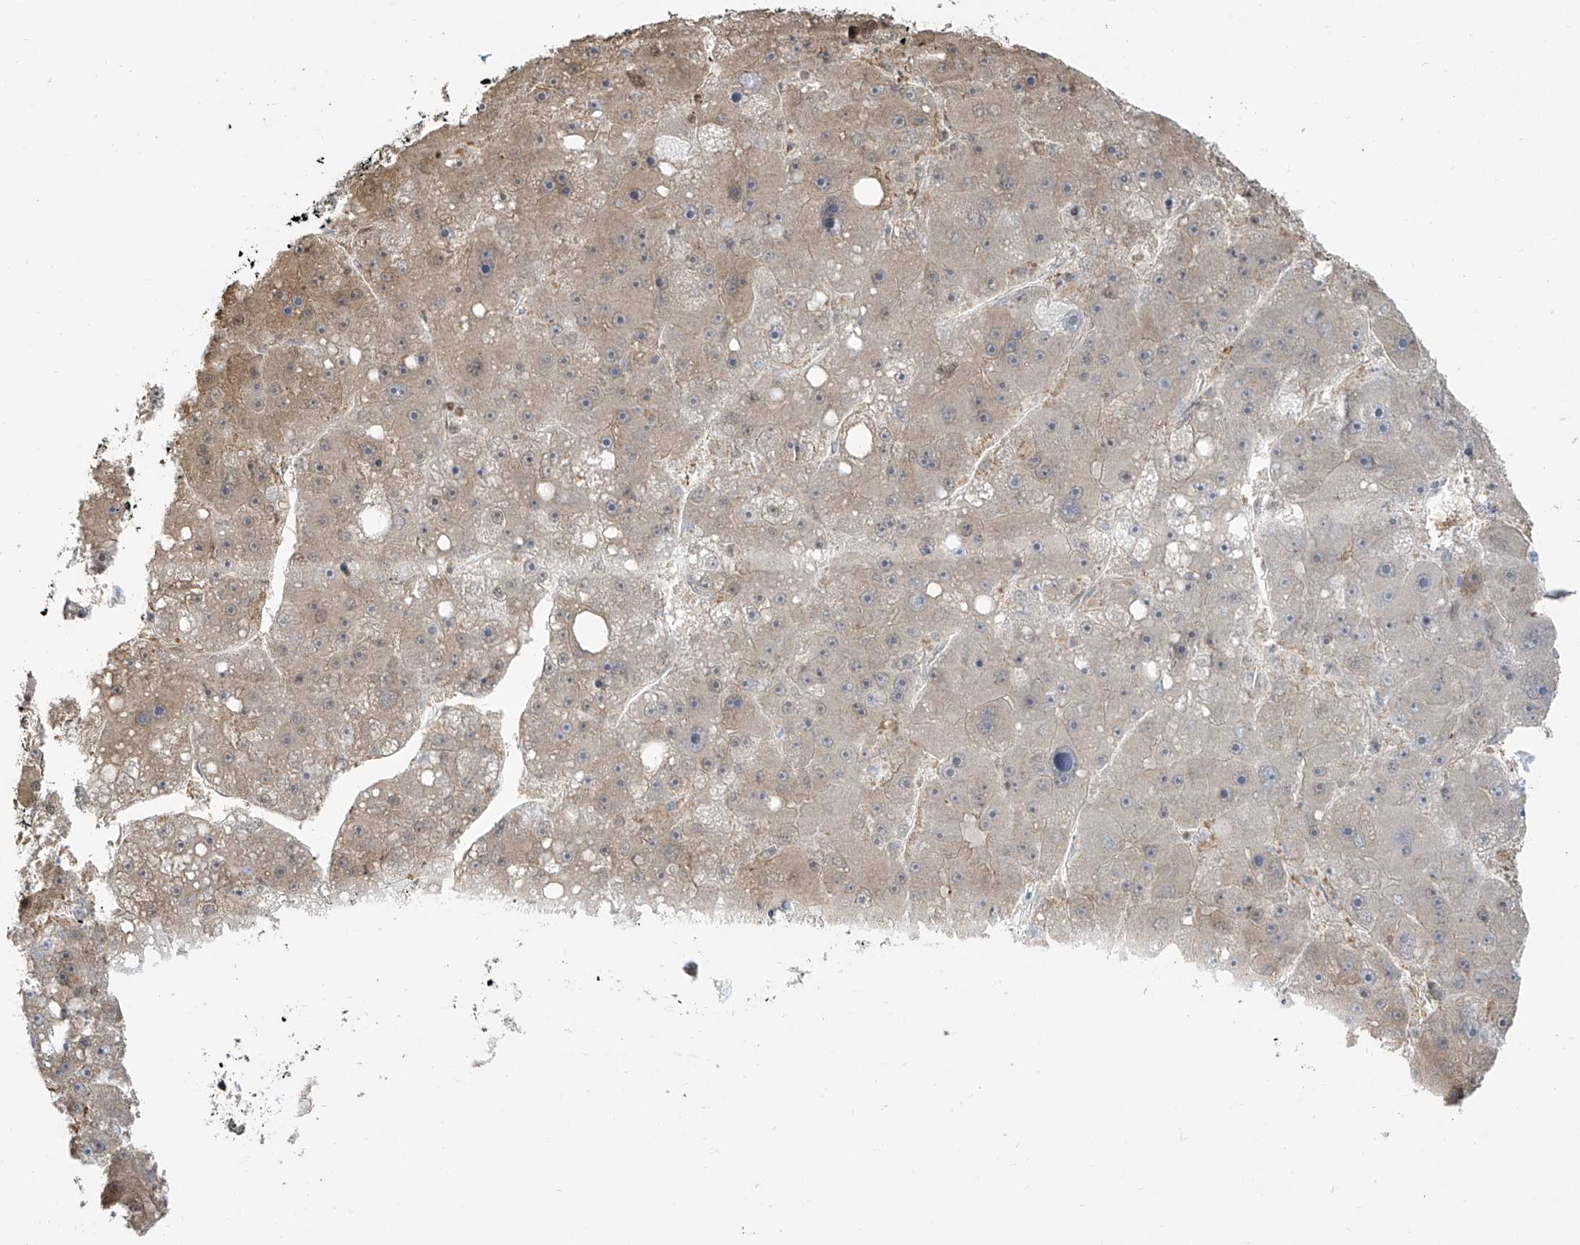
{"staining": {"intensity": "weak", "quantity": "<25%", "location": "cytoplasmic/membranous"}, "tissue": "liver cancer", "cell_type": "Tumor cells", "image_type": "cancer", "snomed": [{"axis": "morphology", "description": "Carcinoma, Hepatocellular, NOS"}, {"axis": "topography", "description": "Liver"}], "caption": "Human liver cancer stained for a protein using immunohistochemistry shows no positivity in tumor cells.", "gene": "VMP1", "patient": {"sex": "female", "age": 61}}